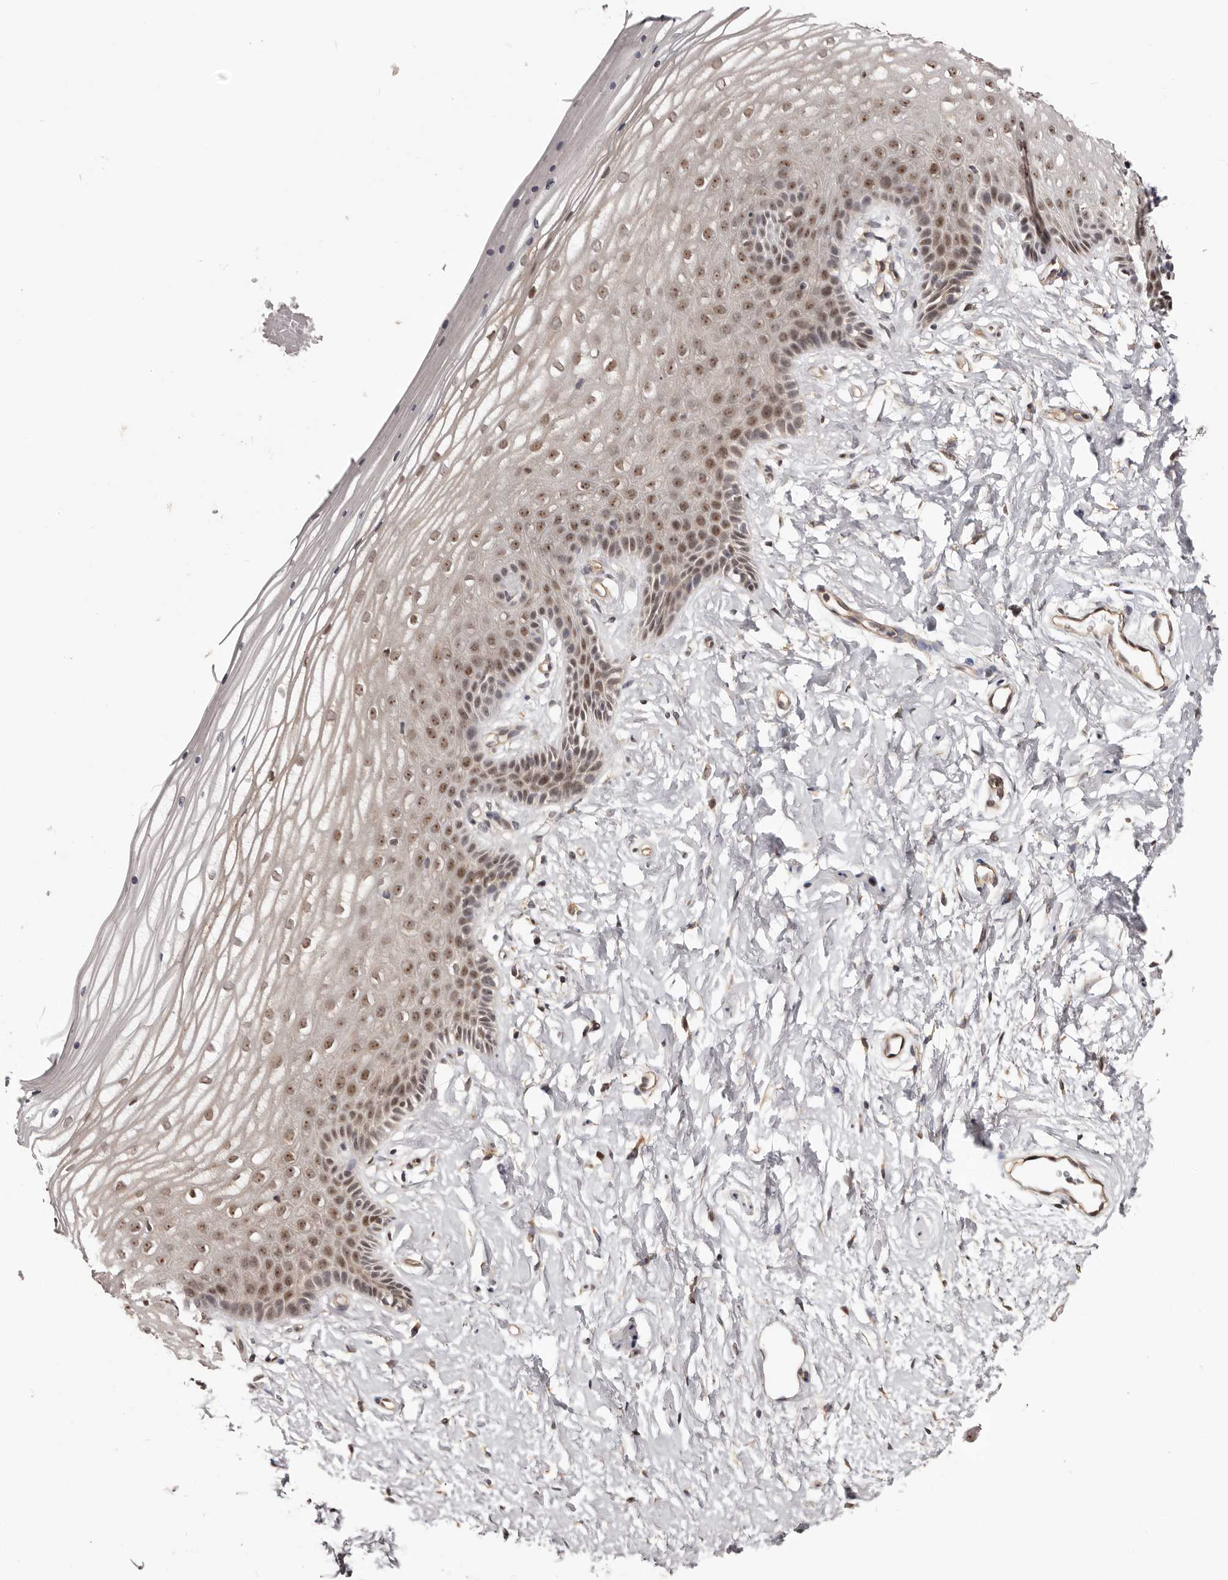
{"staining": {"intensity": "moderate", "quantity": ">75%", "location": "nuclear"}, "tissue": "vagina", "cell_type": "Squamous epithelial cells", "image_type": "normal", "snomed": [{"axis": "morphology", "description": "Normal tissue, NOS"}, {"axis": "topography", "description": "Vagina"}, {"axis": "topography", "description": "Cervix"}], "caption": "Vagina stained for a protein displays moderate nuclear positivity in squamous epithelial cells. (DAB IHC, brown staining for protein, blue staining for nuclei).", "gene": "NOL12", "patient": {"sex": "female", "age": 40}}